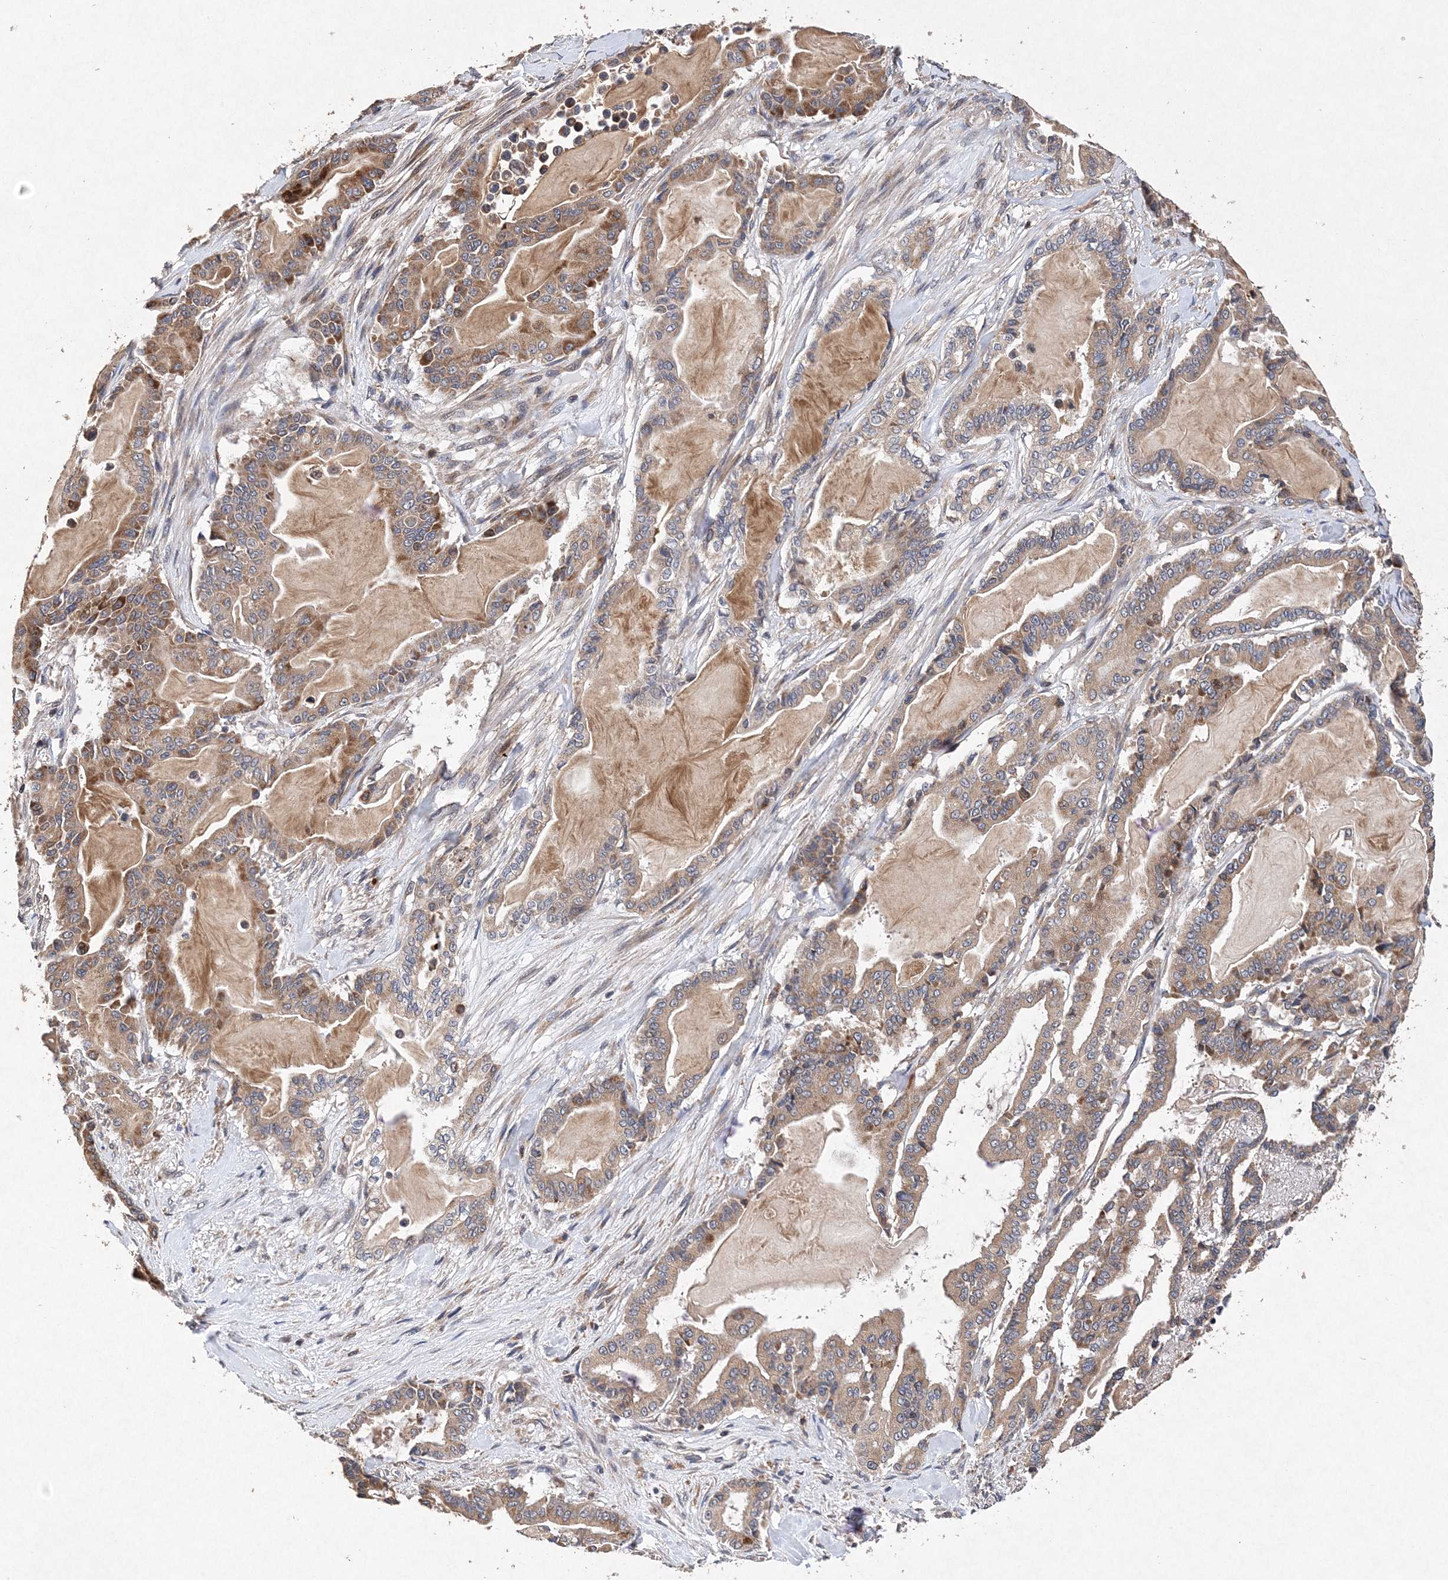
{"staining": {"intensity": "moderate", "quantity": "25%-75%", "location": "cytoplasmic/membranous"}, "tissue": "pancreatic cancer", "cell_type": "Tumor cells", "image_type": "cancer", "snomed": [{"axis": "morphology", "description": "Adenocarcinoma, NOS"}, {"axis": "topography", "description": "Pancreas"}], "caption": "Approximately 25%-75% of tumor cells in human pancreatic cancer (adenocarcinoma) show moderate cytoplasmic/membranous protein staining as visualized by brown immunohistochemical staining.", "gene": "PROSER1", "patient": {"sex": "male", "age": 63}}